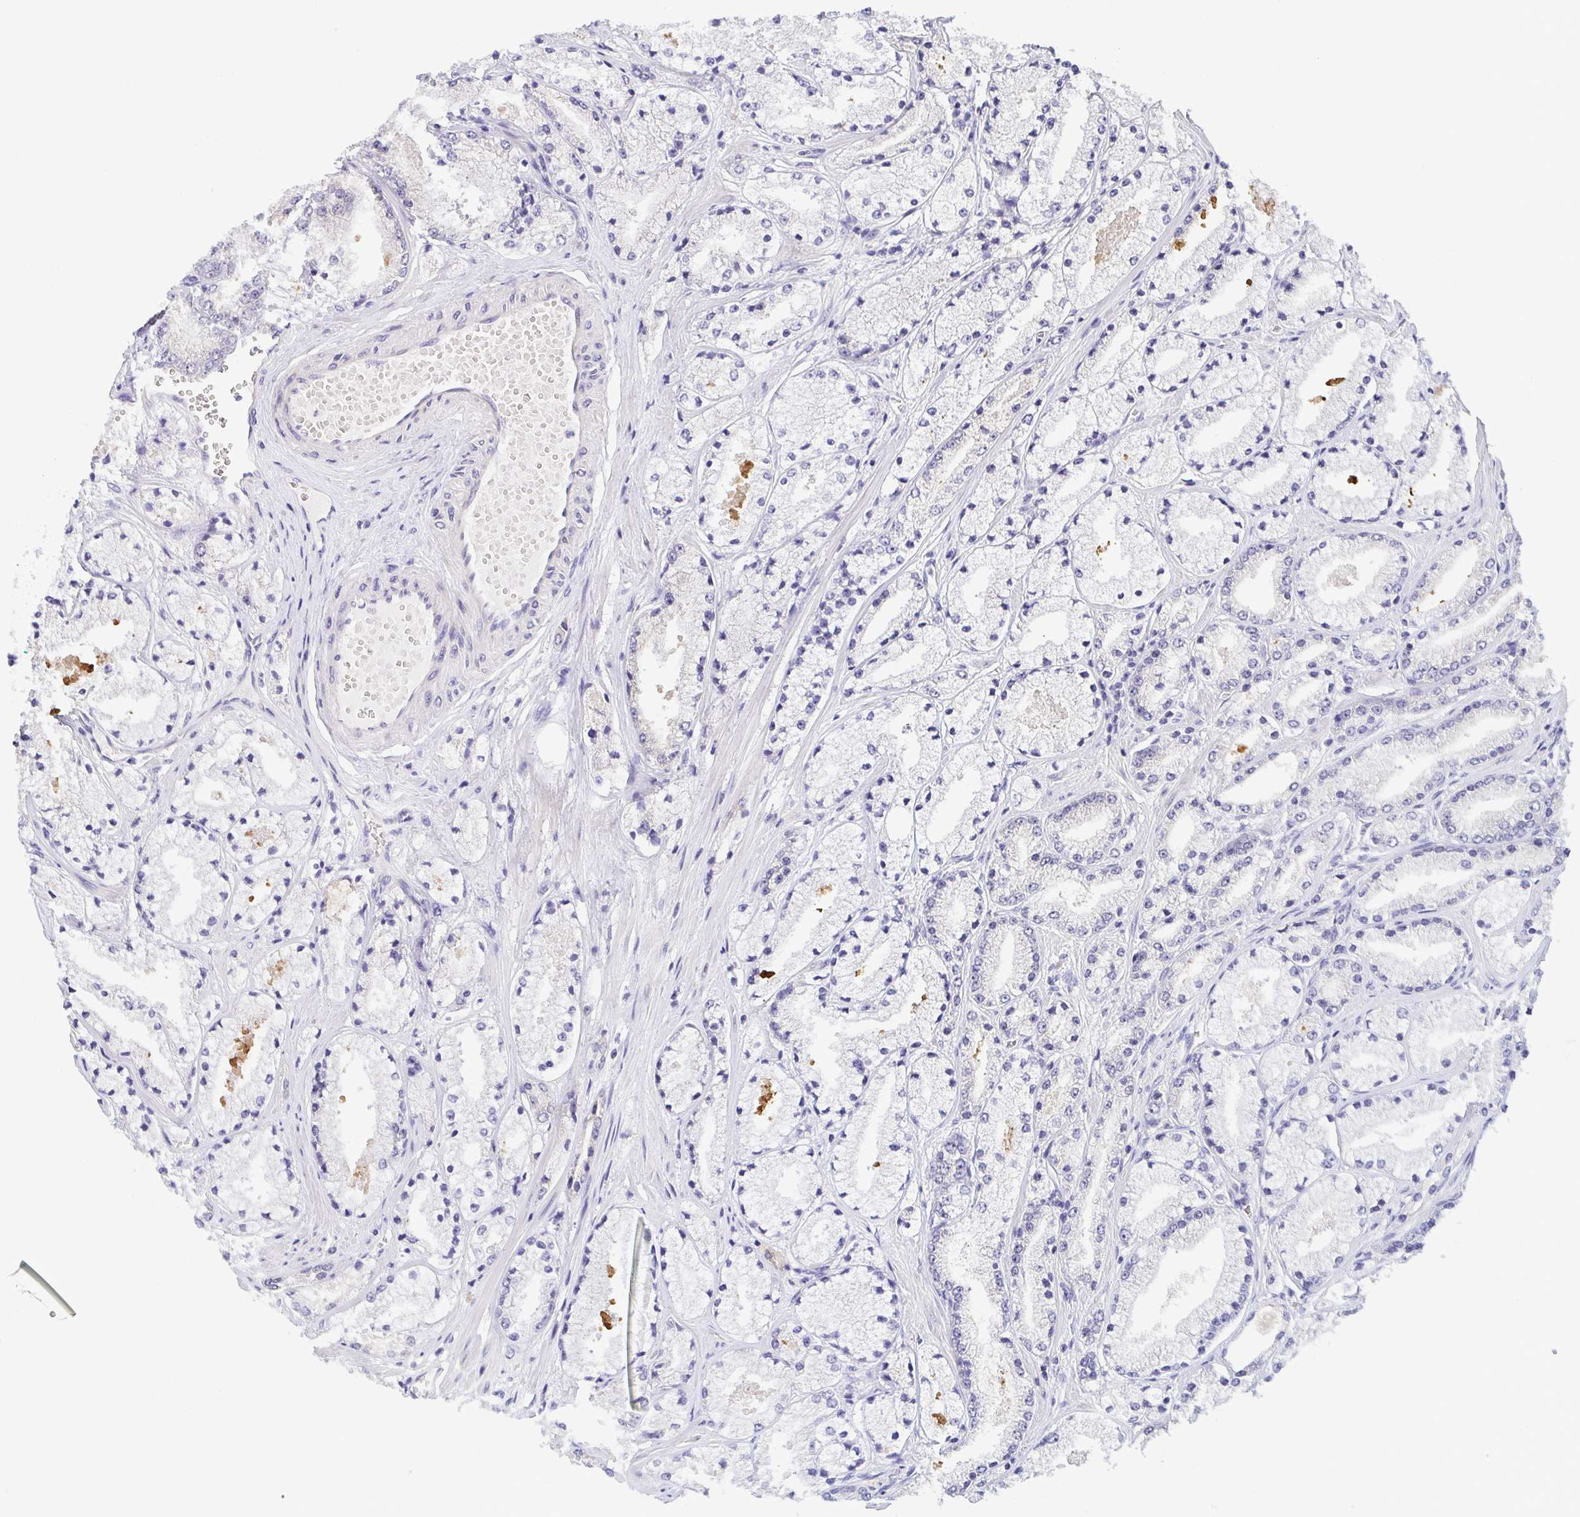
{"staining": {"intensity": "negative", "quantity": "none", "location": "none"}, "tissue": "prostate cancer", "cell_type": "Tumor cells", "image_type": "cancer", "snomed": [{"axis": "morphology", "description": "Adenocarcinoma, High grade"}, {"axis": "topography", "description": "Prostate"}], "caption": "The image displays no significant expression in tumor cells of prostate cancer.", "gene": "BCL2L1", "patient": {"sex": "male", "age": 63}}